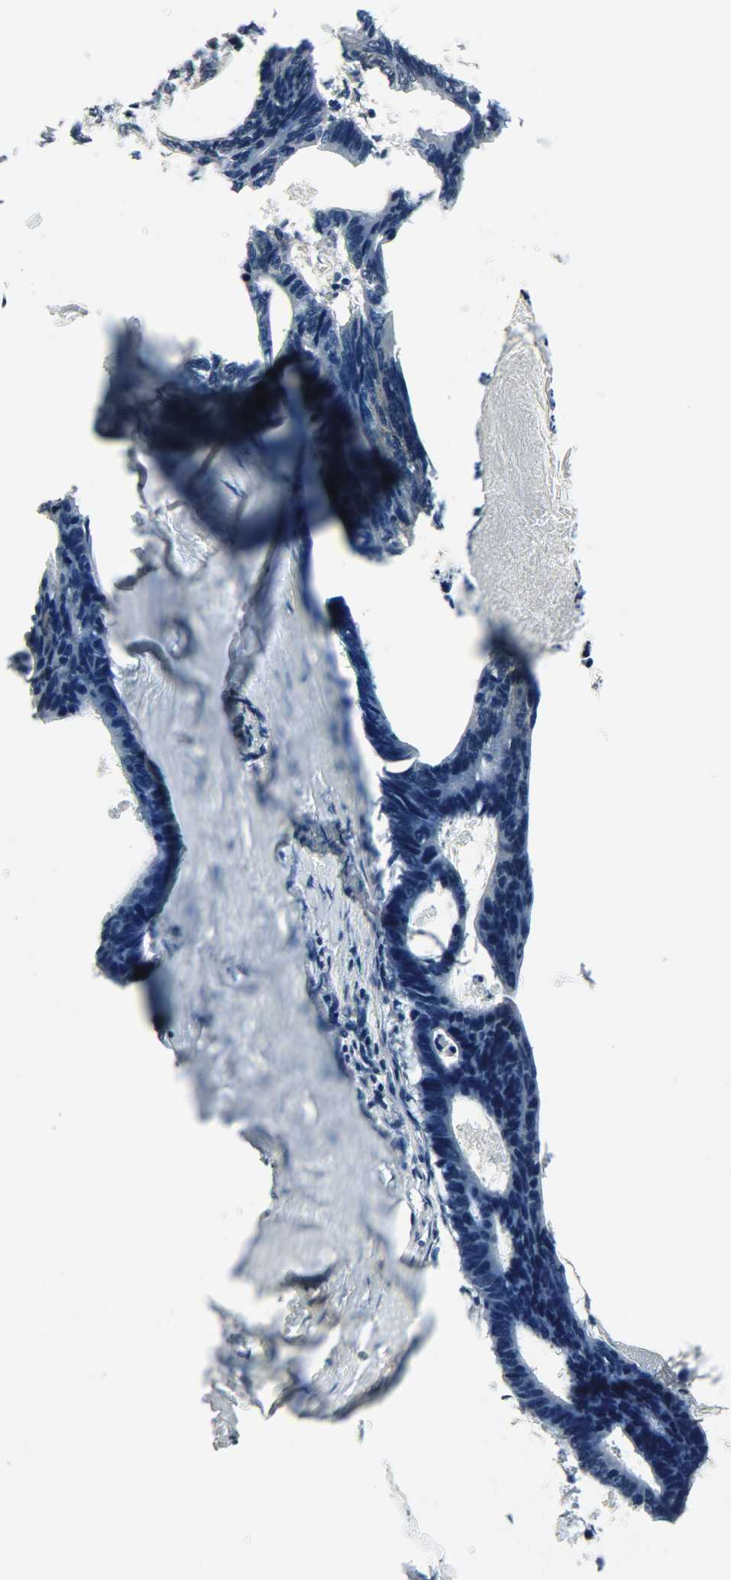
{"staining": {"intensity": "negative", "quantity": "none", "location": "none"}, "tissue": "colorectal cancer", "cell_type": "Tumor cells", "image_type": "cancer", "snomed": [{"axis": "morphology", "description": "Adenocarcinoma, NOS"}, {"axis": "topography", "description": "Colon"}], "caption": "Tumor cells are negative for brown protein staining in colorectal cancer (adenocarcinoma).", "gene": "LDHB", "patient": {"sex": "female", "age": 55}}